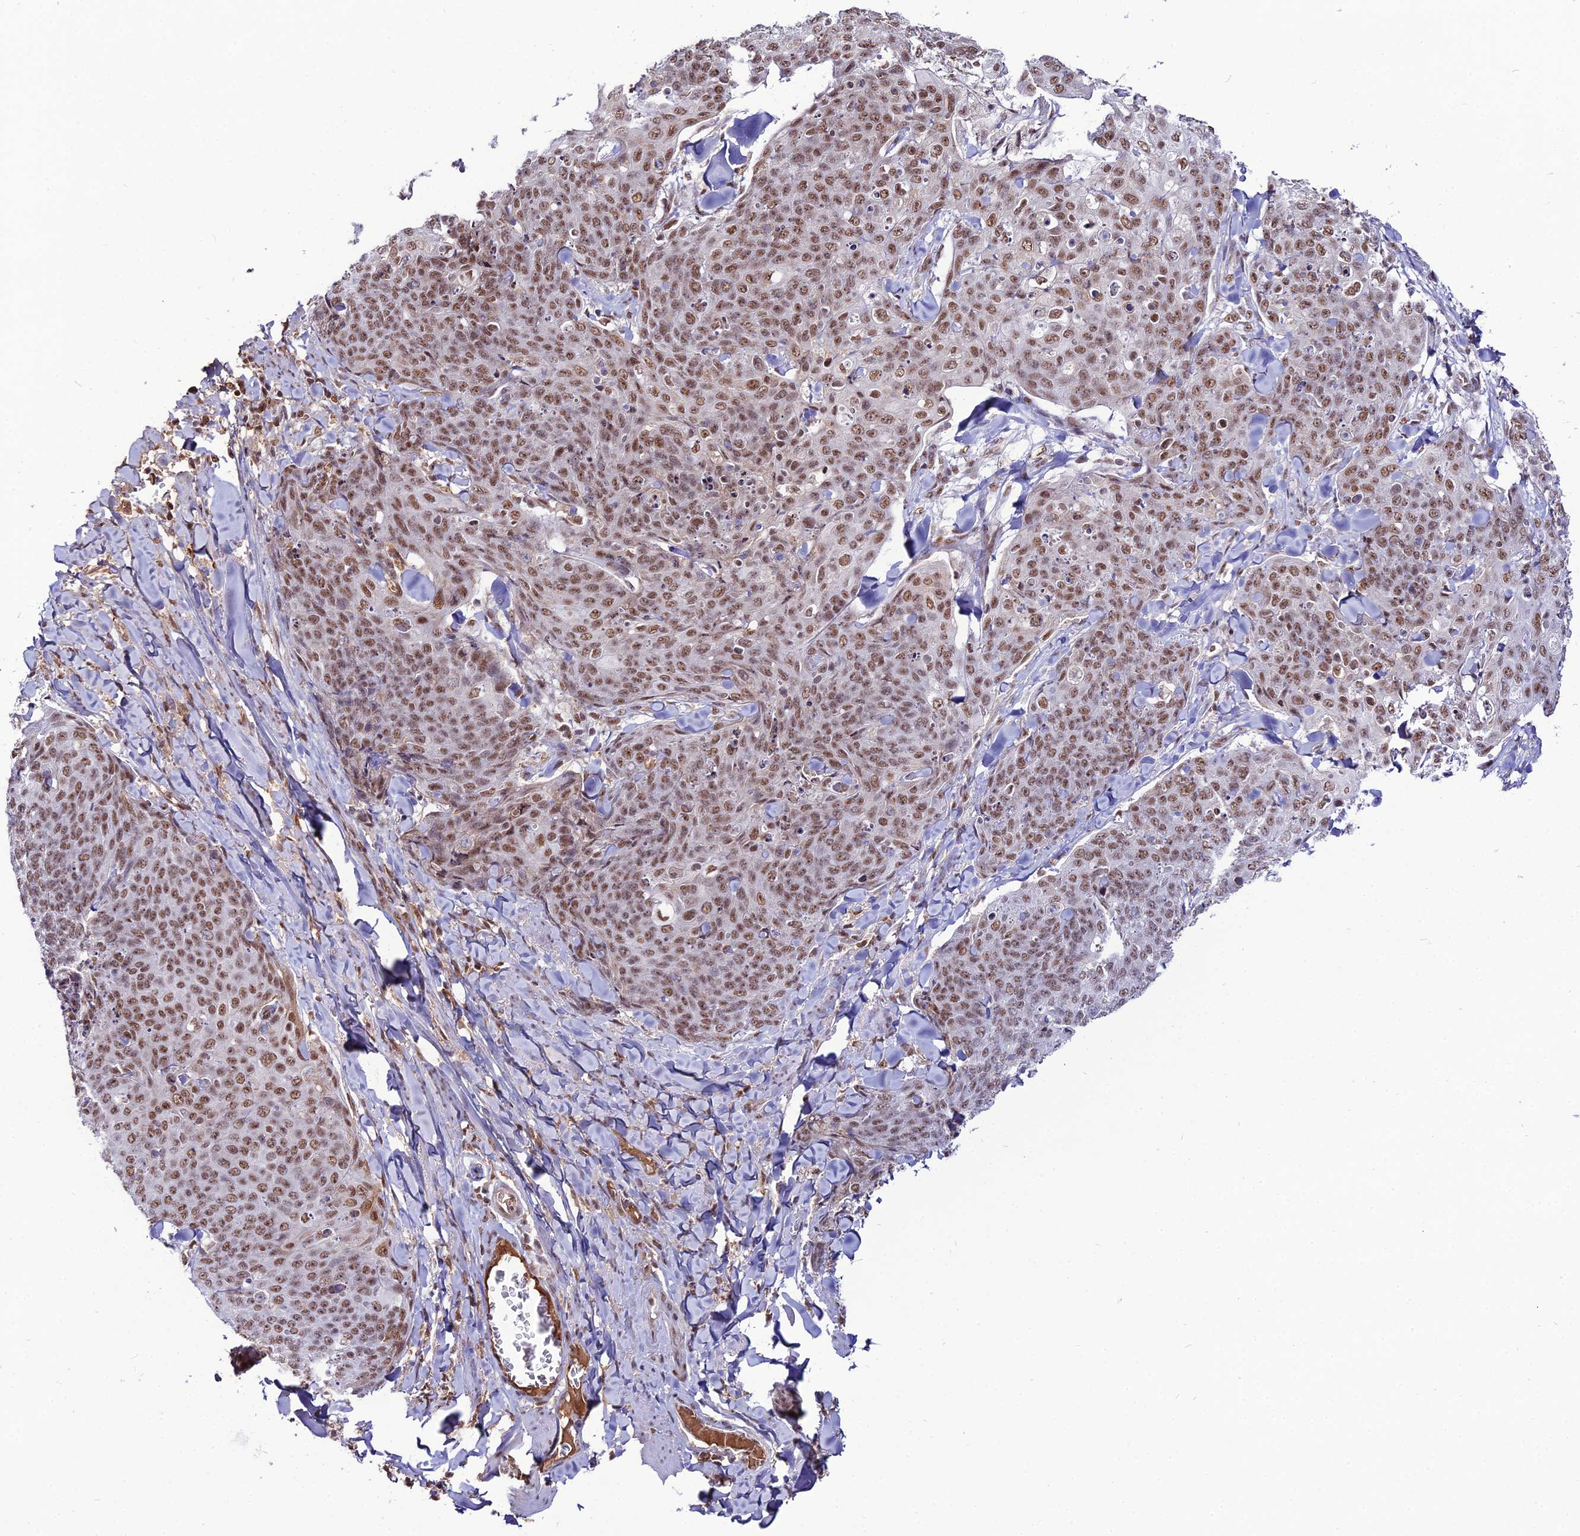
{"staining": {"intensity": "moderate", "quantity": ">75%", "location": "nuclear"}, "tissue": "skin cancer", "cell_type": "Tumor cells", "image_type": "cancer", "snomed": [{"axis": "morphology", "description": "Squamous cell carcinoma, NOS"}, {"axis": "topography", "description": "Skin"}, {"axis": "topography", "description": "Vulva"}], "caption": "Protein staining displays moderate nuclear positivity in approximately >75% of tumor cells in squamous cell carcinoma (skin).", "gene": "RBM12", "patient": {"sex": "female", "age": 85}}